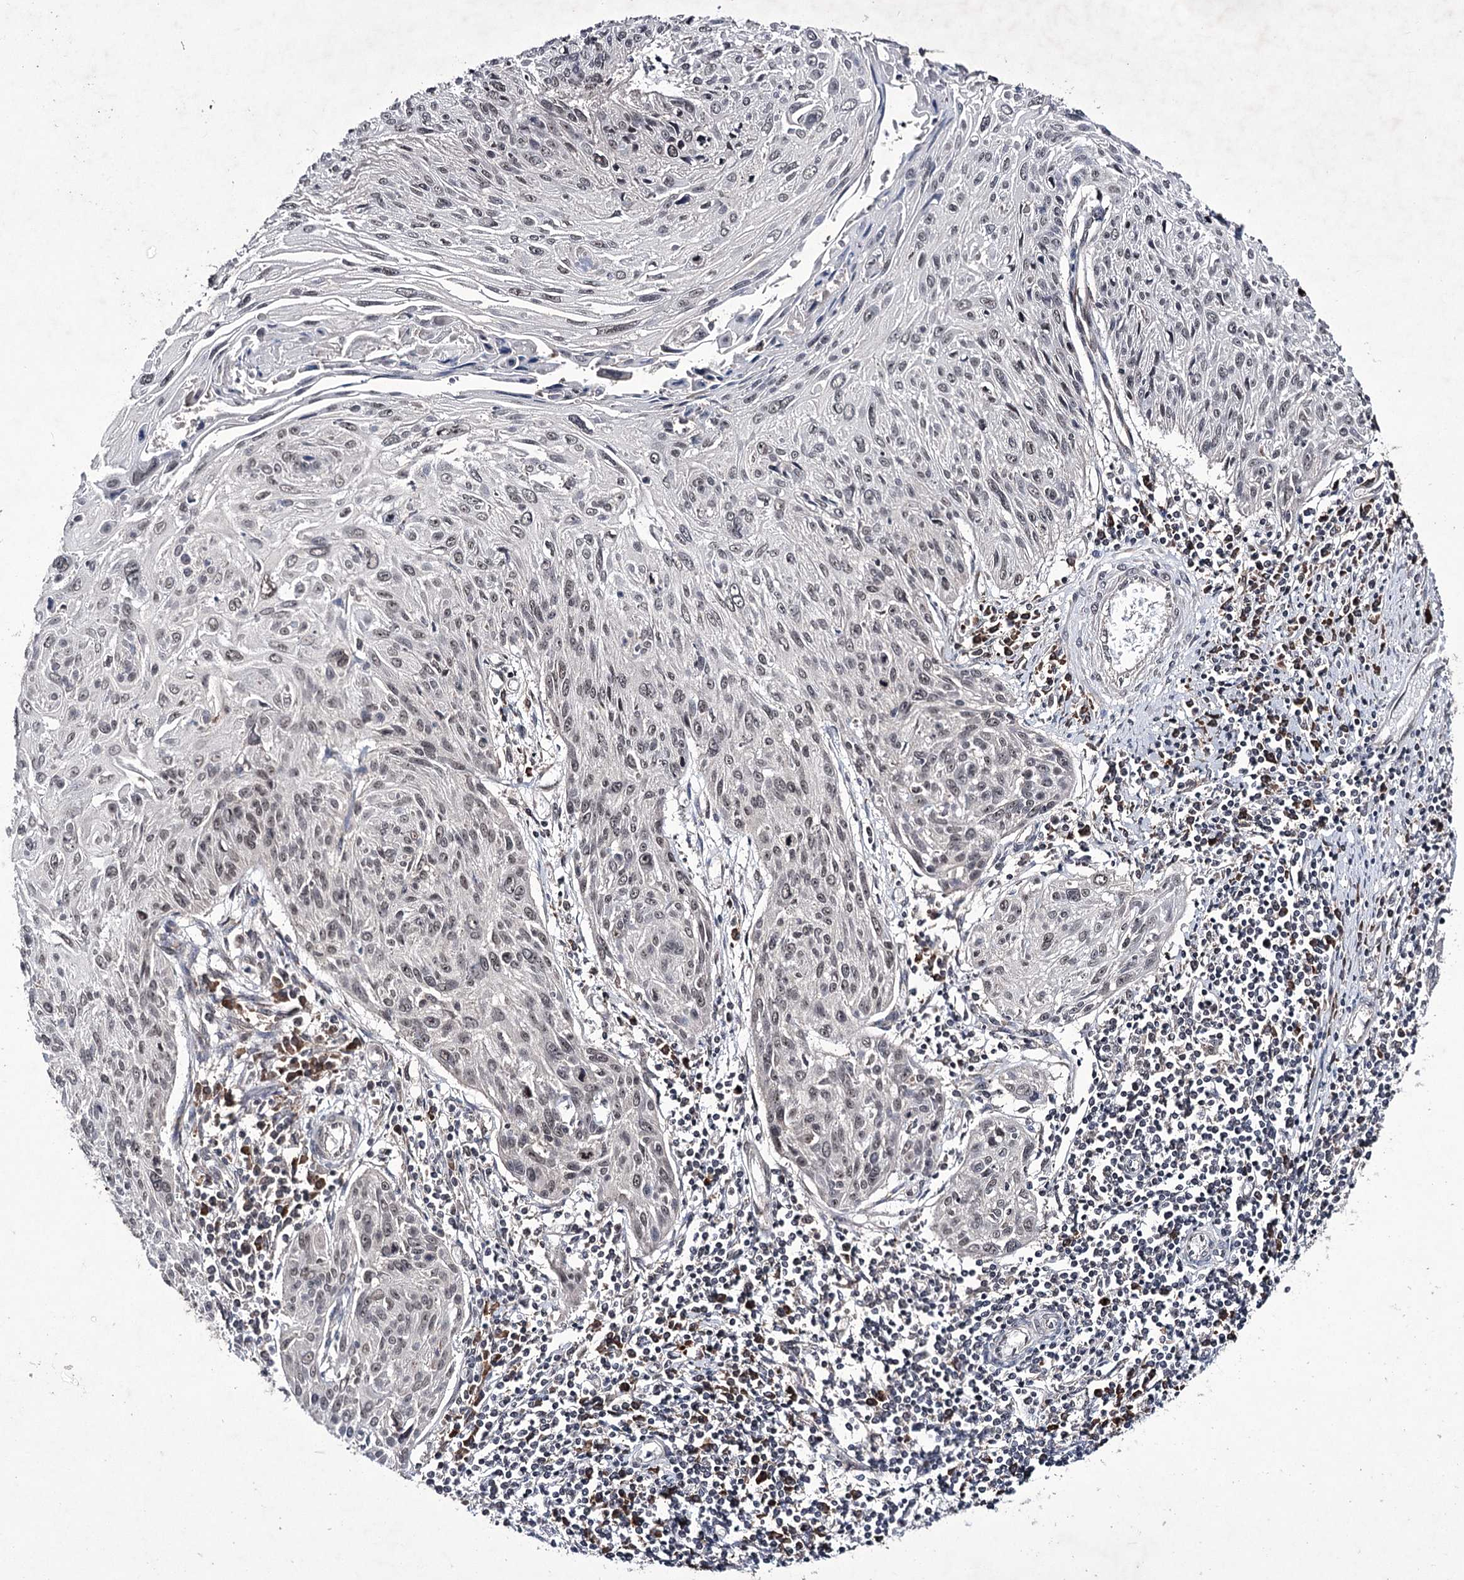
{"staining": {"intensity": "weak", "quantity": "25%-75%", "location": "nuclear"}, "tissue": "cervical cancer", "cell_type": "Tumor cells", "image_type": "cancer", "snomed": [{"axis": "morphology", "description": "Squamous cell carcinoma, NOS"}, {"axis": "topography", "description": "Cervix"}], "caption": "Protein staining by immunohistochemistry displays weak nuclear expression in approximately 25%-75% of tumor cells in cervical squamous cell carcinoma.", "gene": "VGLL4", "patient": {"sex": "female", "age": 51}}